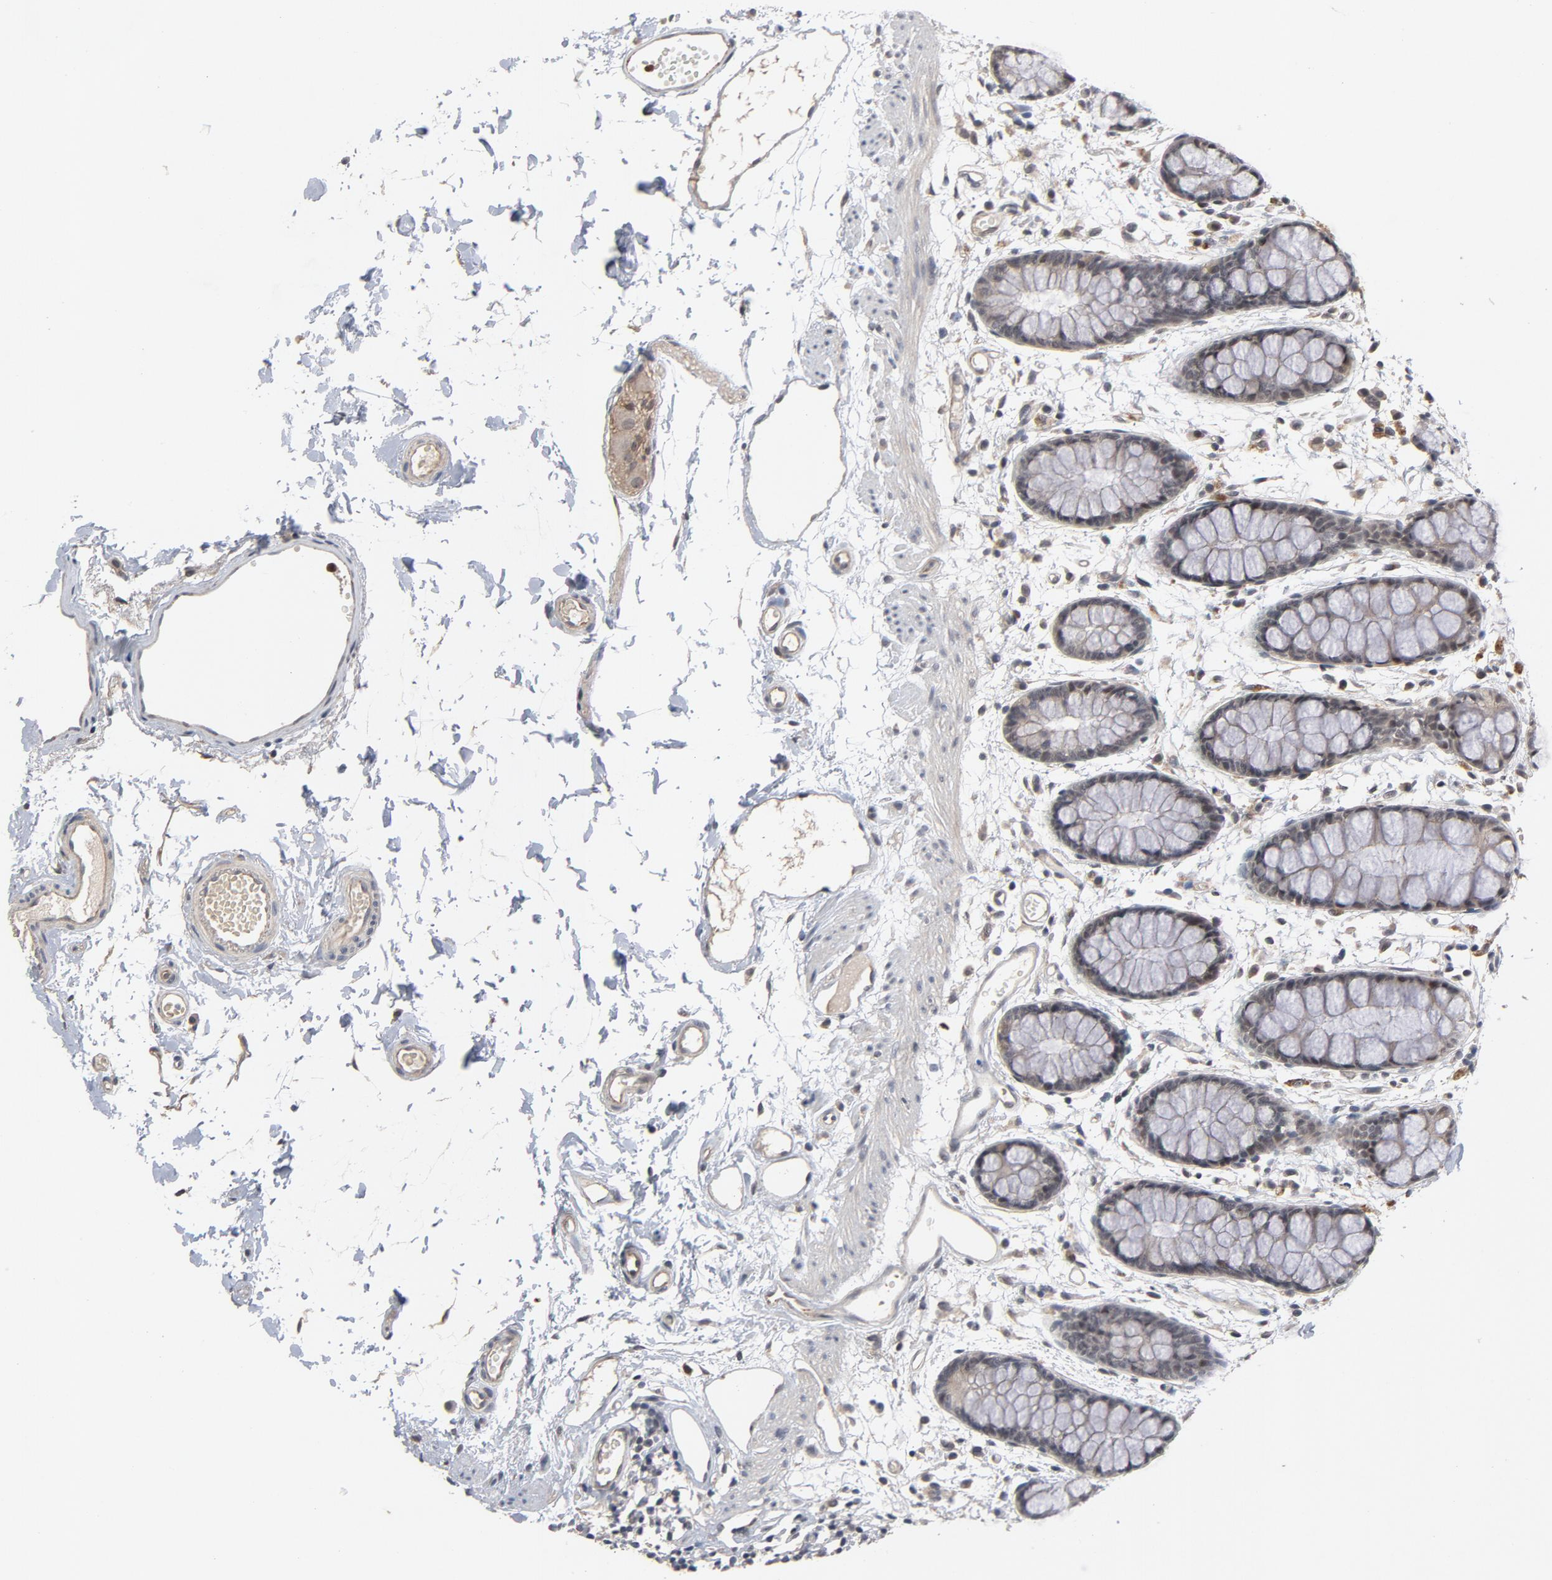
{"staining": {"intensity": "weak", "quantity": ">75%", "location": "nuclear"}, "tissue": "rectum", "cell_type": "Glandular cells", "image_type": "normal", "snomed": [{"axis": "morphology", "description": "Normal tissue, NOS"}, {"axis": "topography", "description": "Rectum"}], "caption": "Immunohistochemistry (IHC) micrograph of benign rectum: rectum stained using immunohistochemistry displays low levels of weak protein expression localized specifically in the nuclear of glandular cells, appearing as a nuclear brown color.", "gene": "RTL5", "patient": {"sex": "female", "age": 66}}